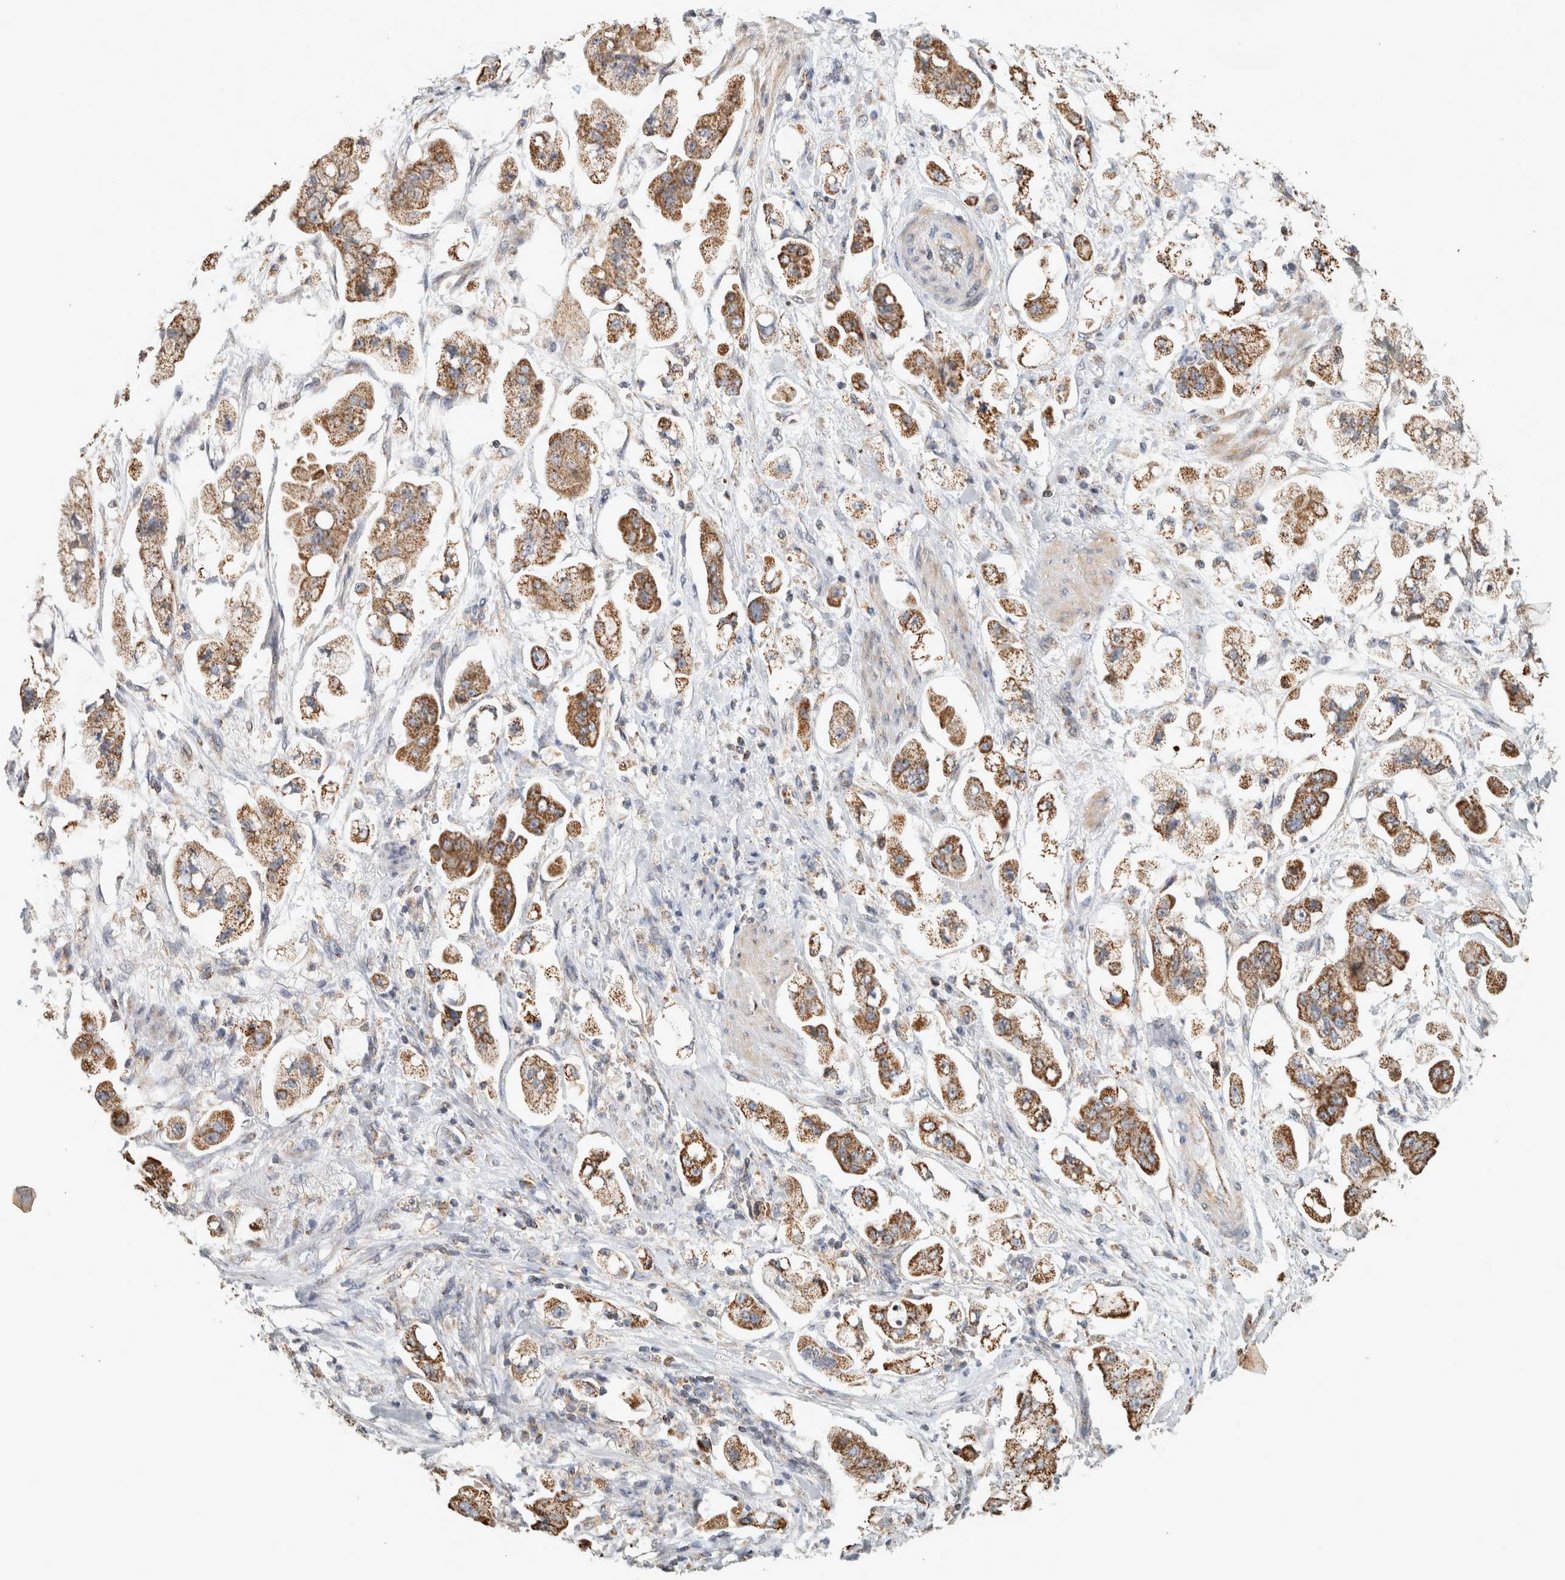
{"staining": {"intensity": "moderate", "quantity": ">75%", "location": "cytoplasmic/membranous"}, "tissue": "stomach cancer", "cell_type": "Tumor cells", "image_type": "cancer", "snomed": [{"axis": "morphology", "description": "Adenocarcinoma, NOS"}, {"axis": "topography", "description": "Stomach"}], "caption": "Adenocarcinoma (stomach) stained with a protein marker reveals moderate staining in tumor cells.", "gene": "ST8SIA1", "patient": {"sex": "male", "age": 62}}